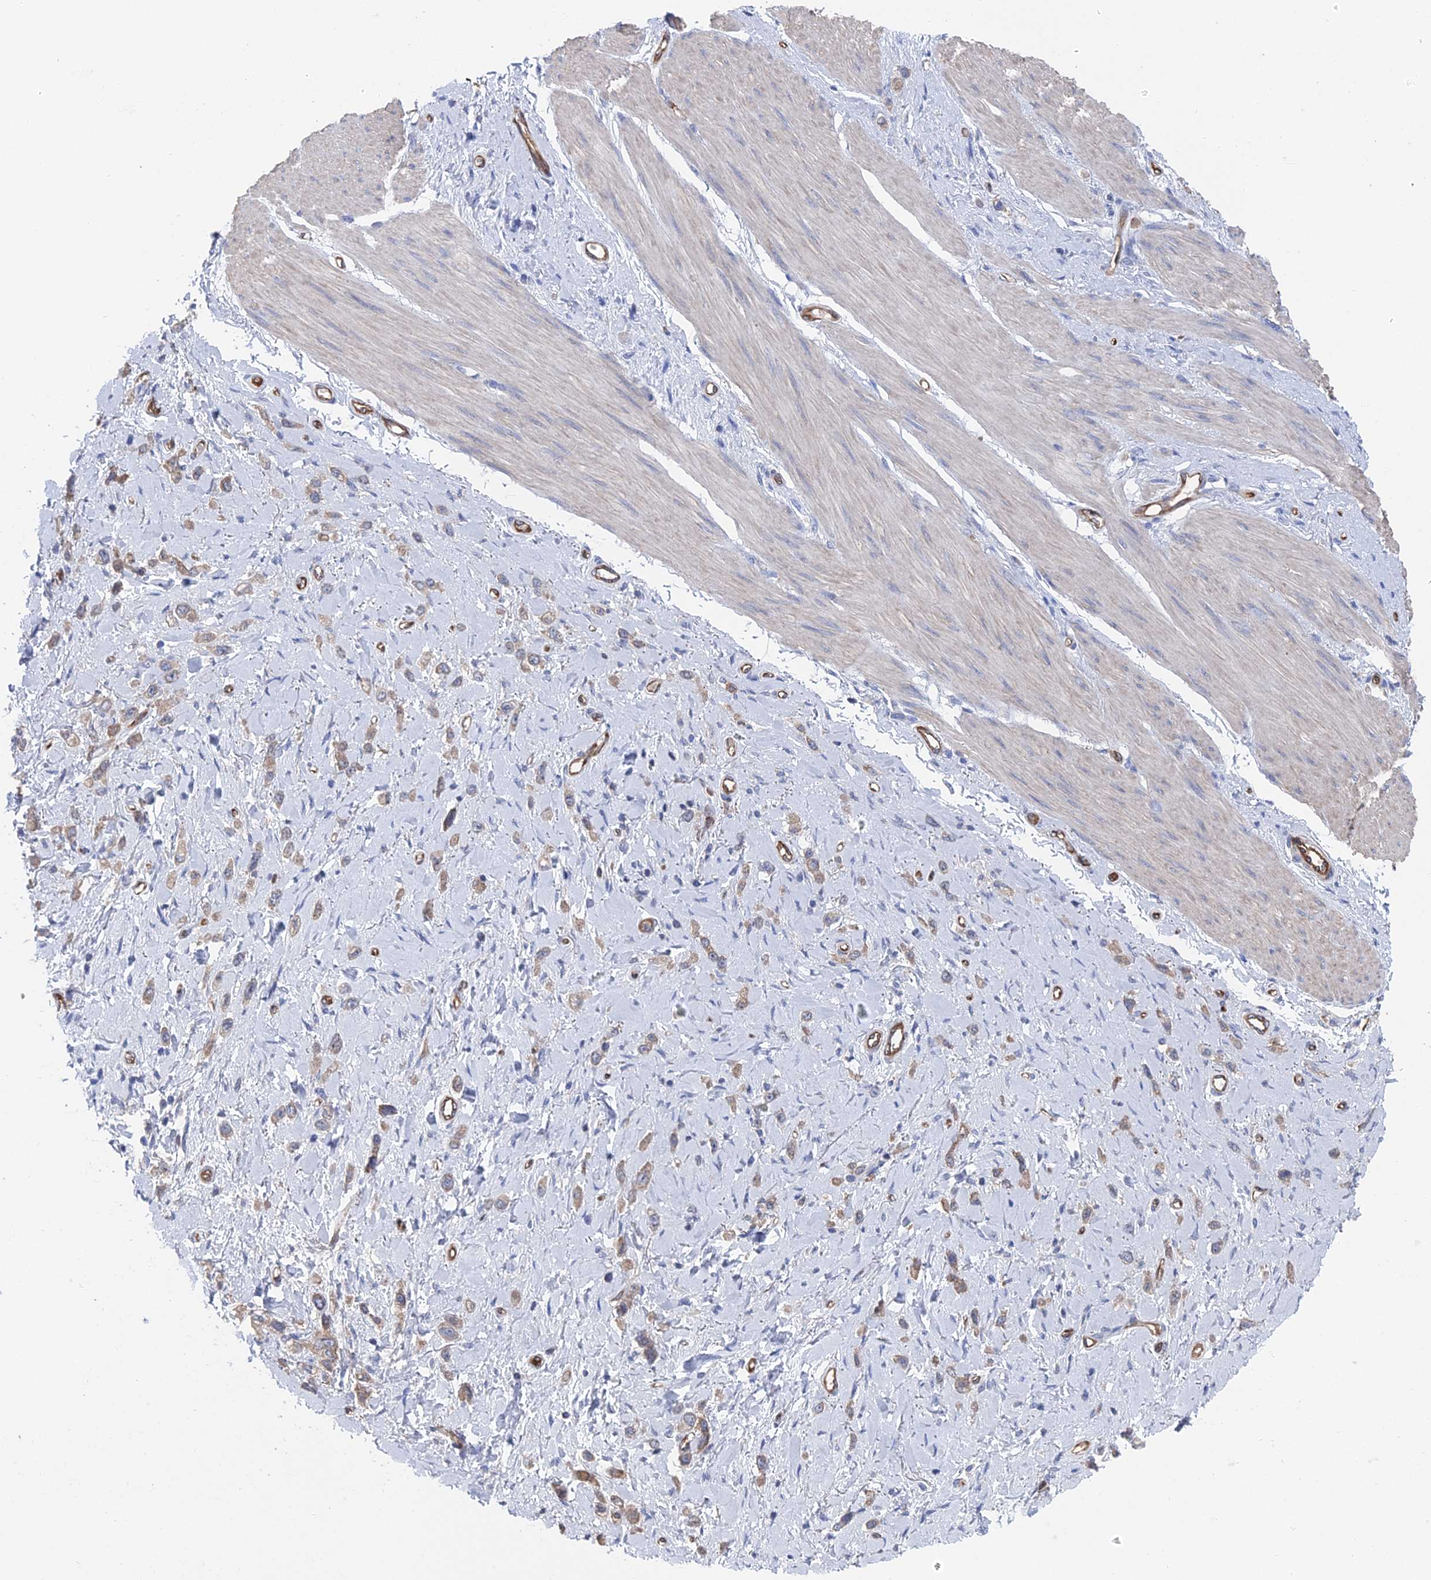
{"staining": {"intensity": "weak", "quantity": "25%-75%", "location": "cytoplasmic/membranous"}, "tissue": "stomach cancer", "cell_type": "Tumor cells", "image_type": "cancer", "snomed": [{"axis": "morphology", "description": "Adenocarcinoma, NOS"}, {"axis": "topography", "description": "Stomach"}], "caption": "About 25%-75% of tumor cells in stomach cancer display weak cytoplasmic/membranous protein expression as visualized by brown immunohistochemical staining.", "gene": "ARAP3", "patient": {"sex": "female", "age": 65}}